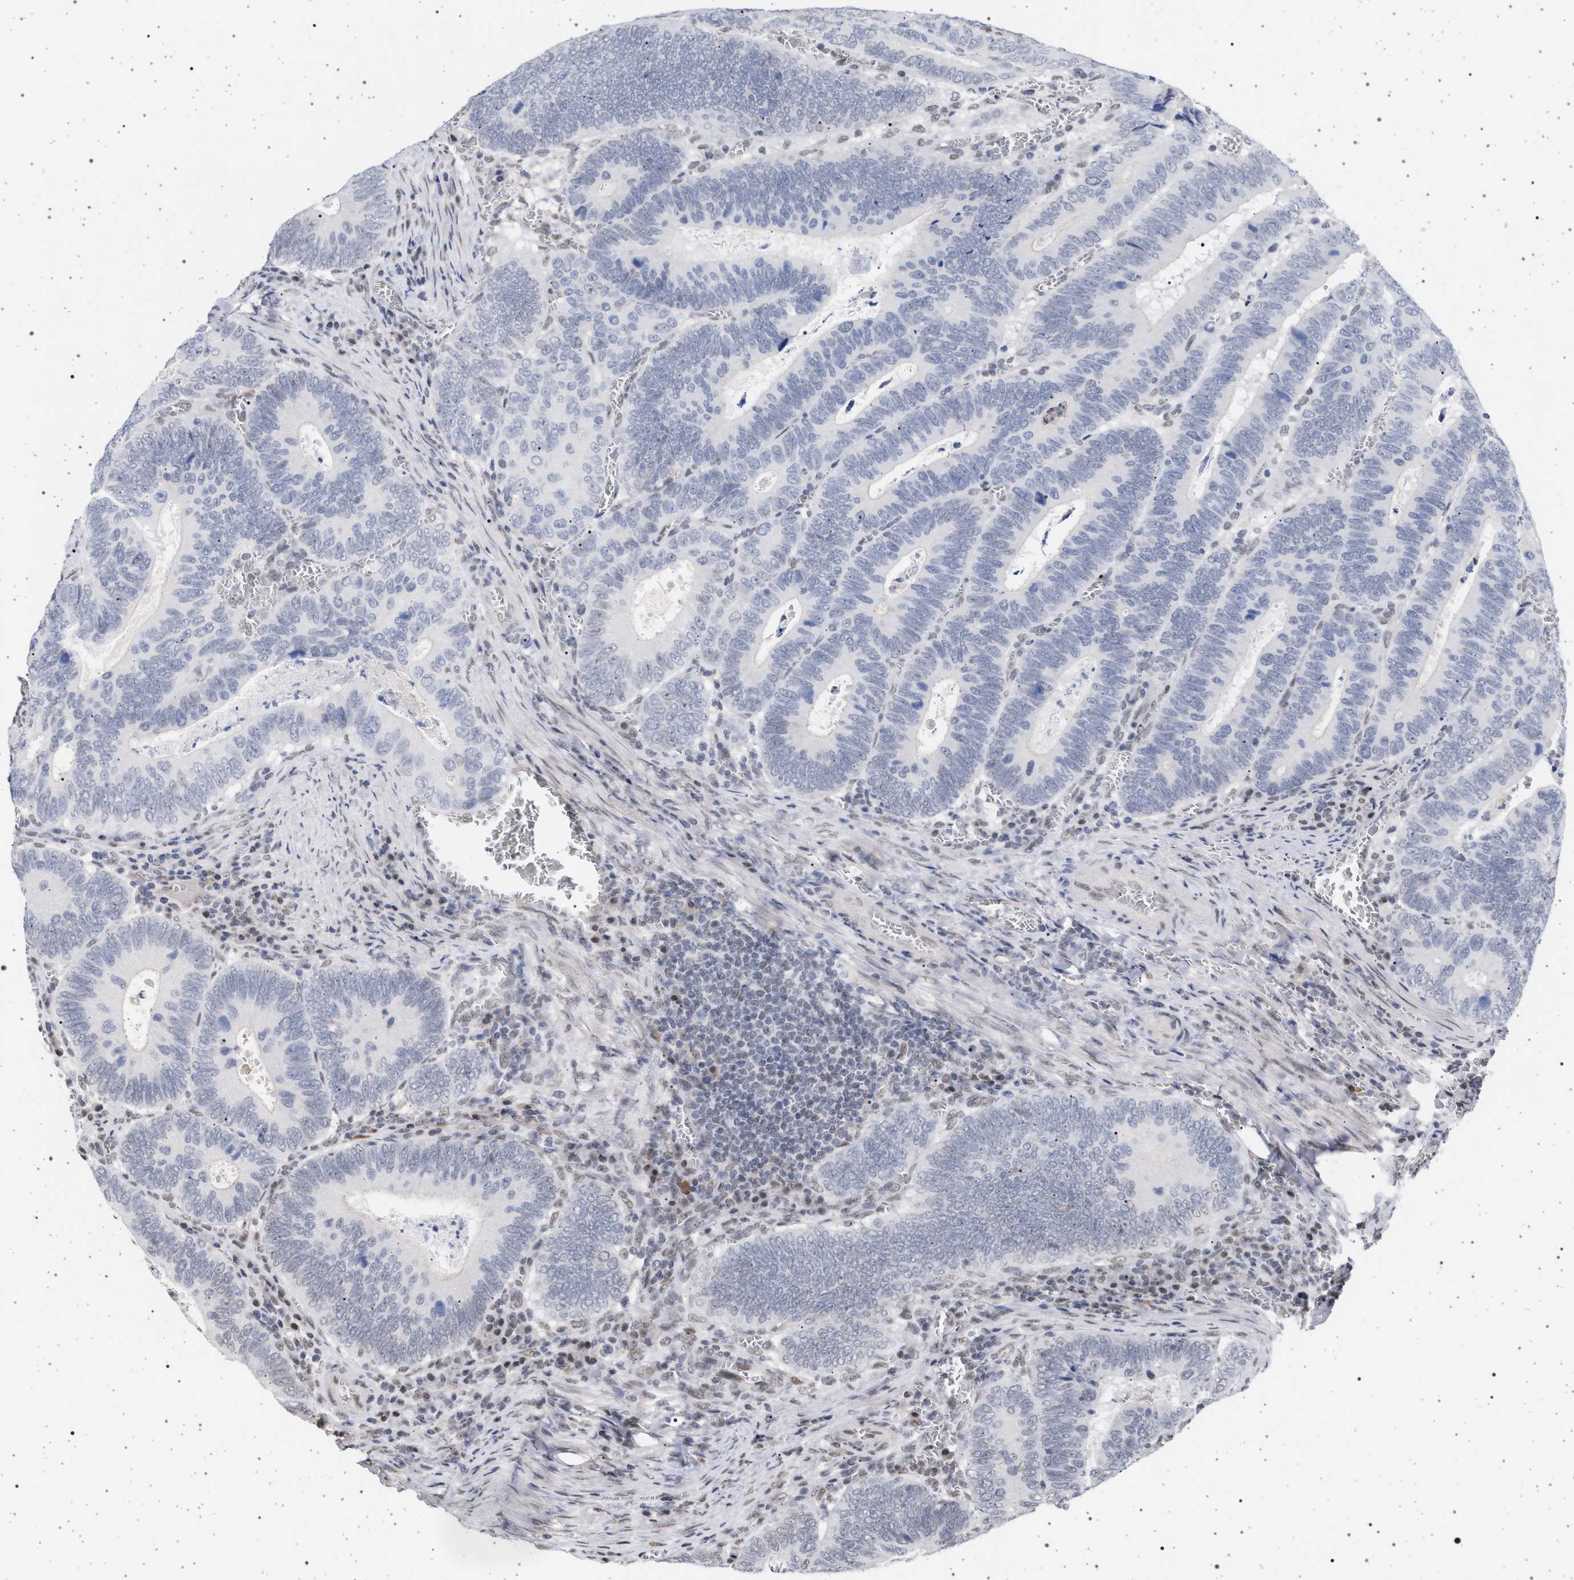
{"staining": {"intensity": "negative", "quantity": "none", "location": "none"}, "tissue": "colorectal cancer", "cell_type": "Tumor cells", "image_type": "cancer", "snomed": [{"axis": "morphology", "description": "Inflammation, NOS"}, {"axis": "morphology", "description": "Adenocarcinoma, NOS"}, {"axis": "topography", "description": "Colon"}], "caption": "Photomicrograph shows no protein staining in tumor cells of colorectal adenocarcinoma tissue.", "gene": "PHF12", "patient": {"sex": "male", "age": 72}}